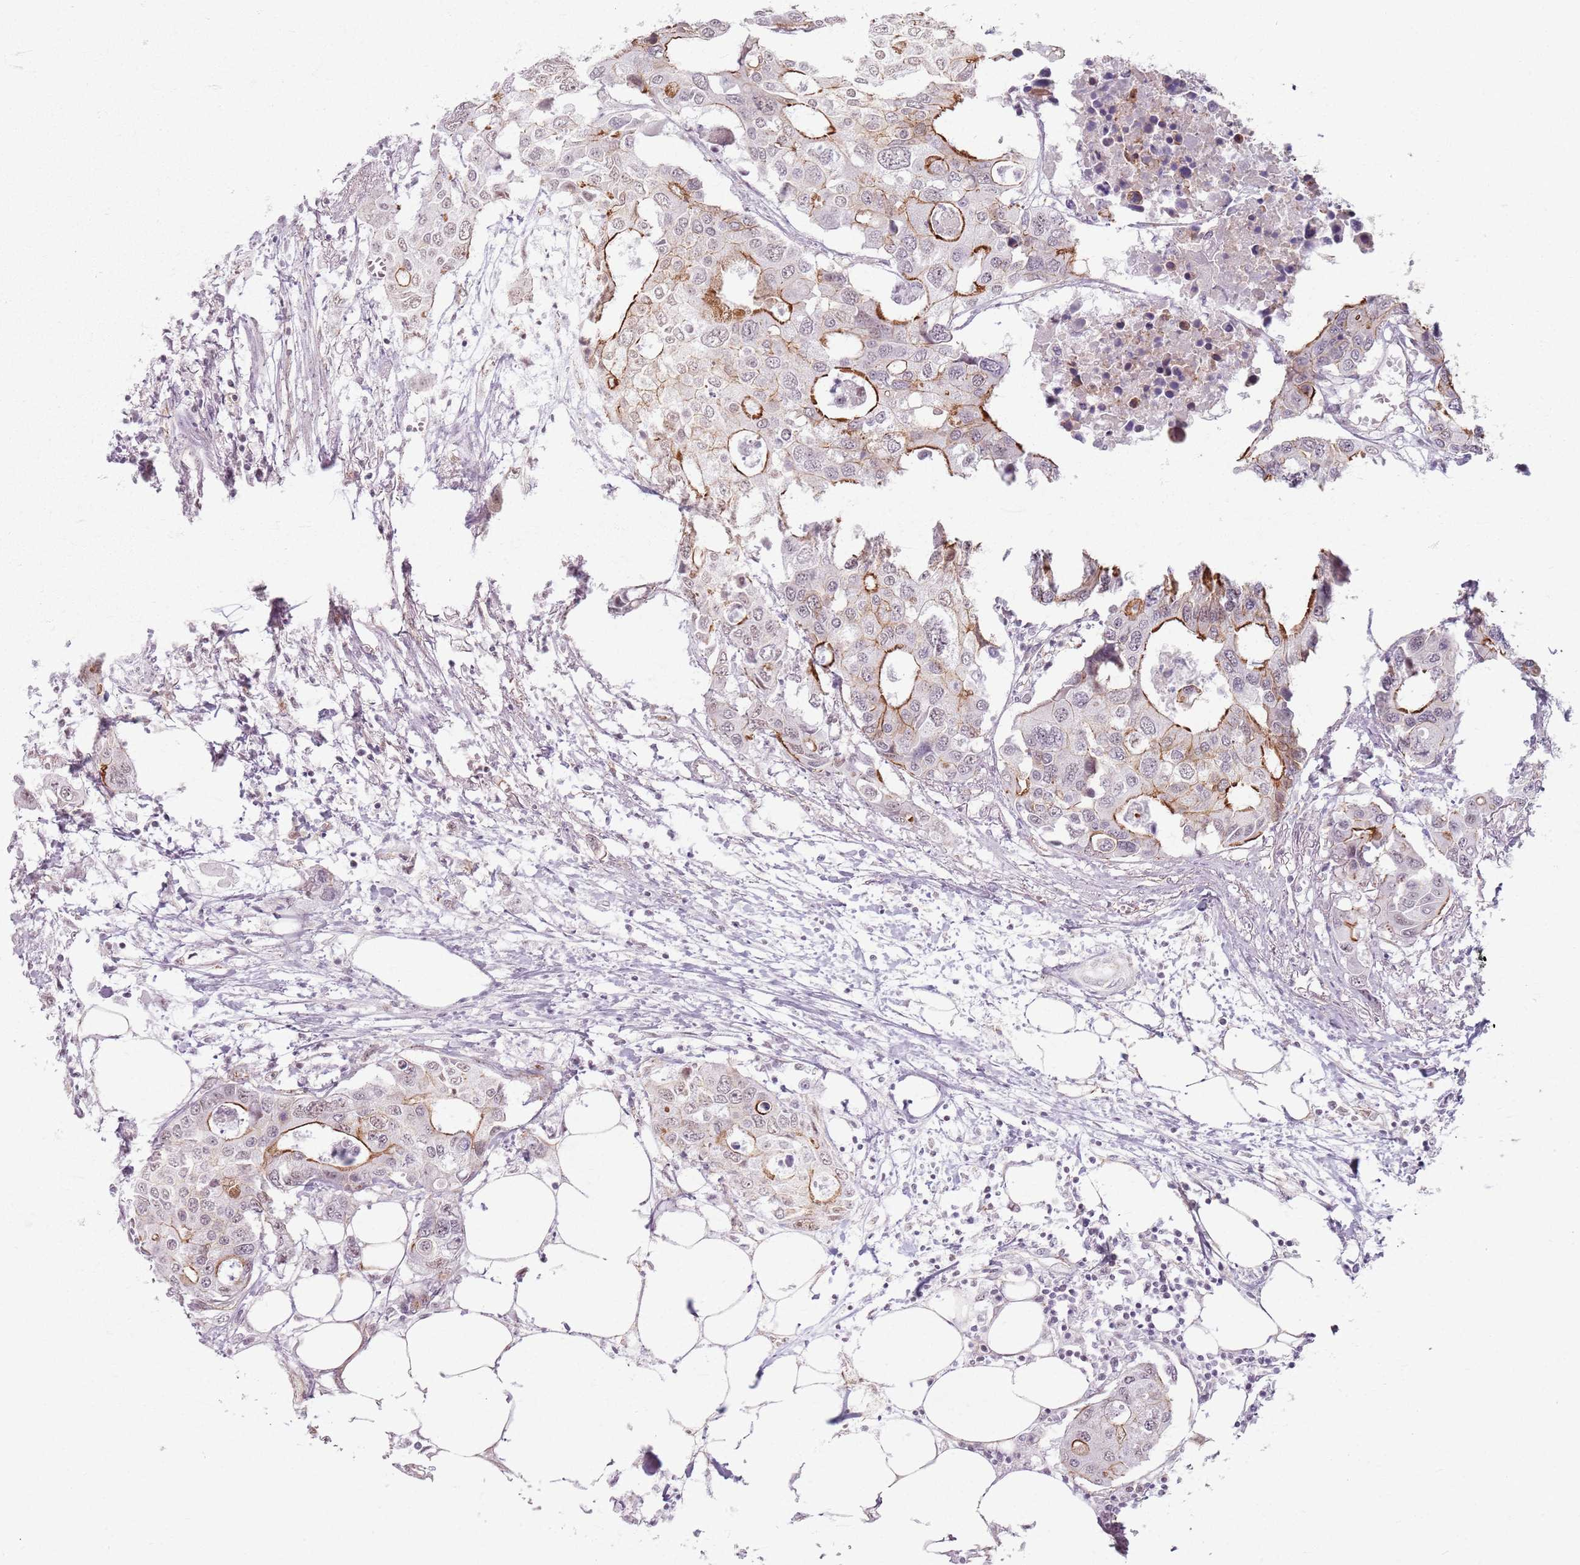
{"staining": {"intensity": "strong", "quantity": "<25%", "location": "cytoplasmic/membranous"}, "tissue": "colorectal cancer", "cell_type": "Tumor cells", "image_type": "cancer", "snomed": [{"axis": "morphology", "description": "Adenocarcinoma, NOS"}, {"axis": "topography", "description": "Colon"}], "caption": "A medium amount of strong cytoplasmic/membranous positivity is identified in approximately <25% of tumor cells in colorectal adenocarcinoma tissue.", "gene": "KCNA5", "patient": {"sex": "male", "age": 77}}